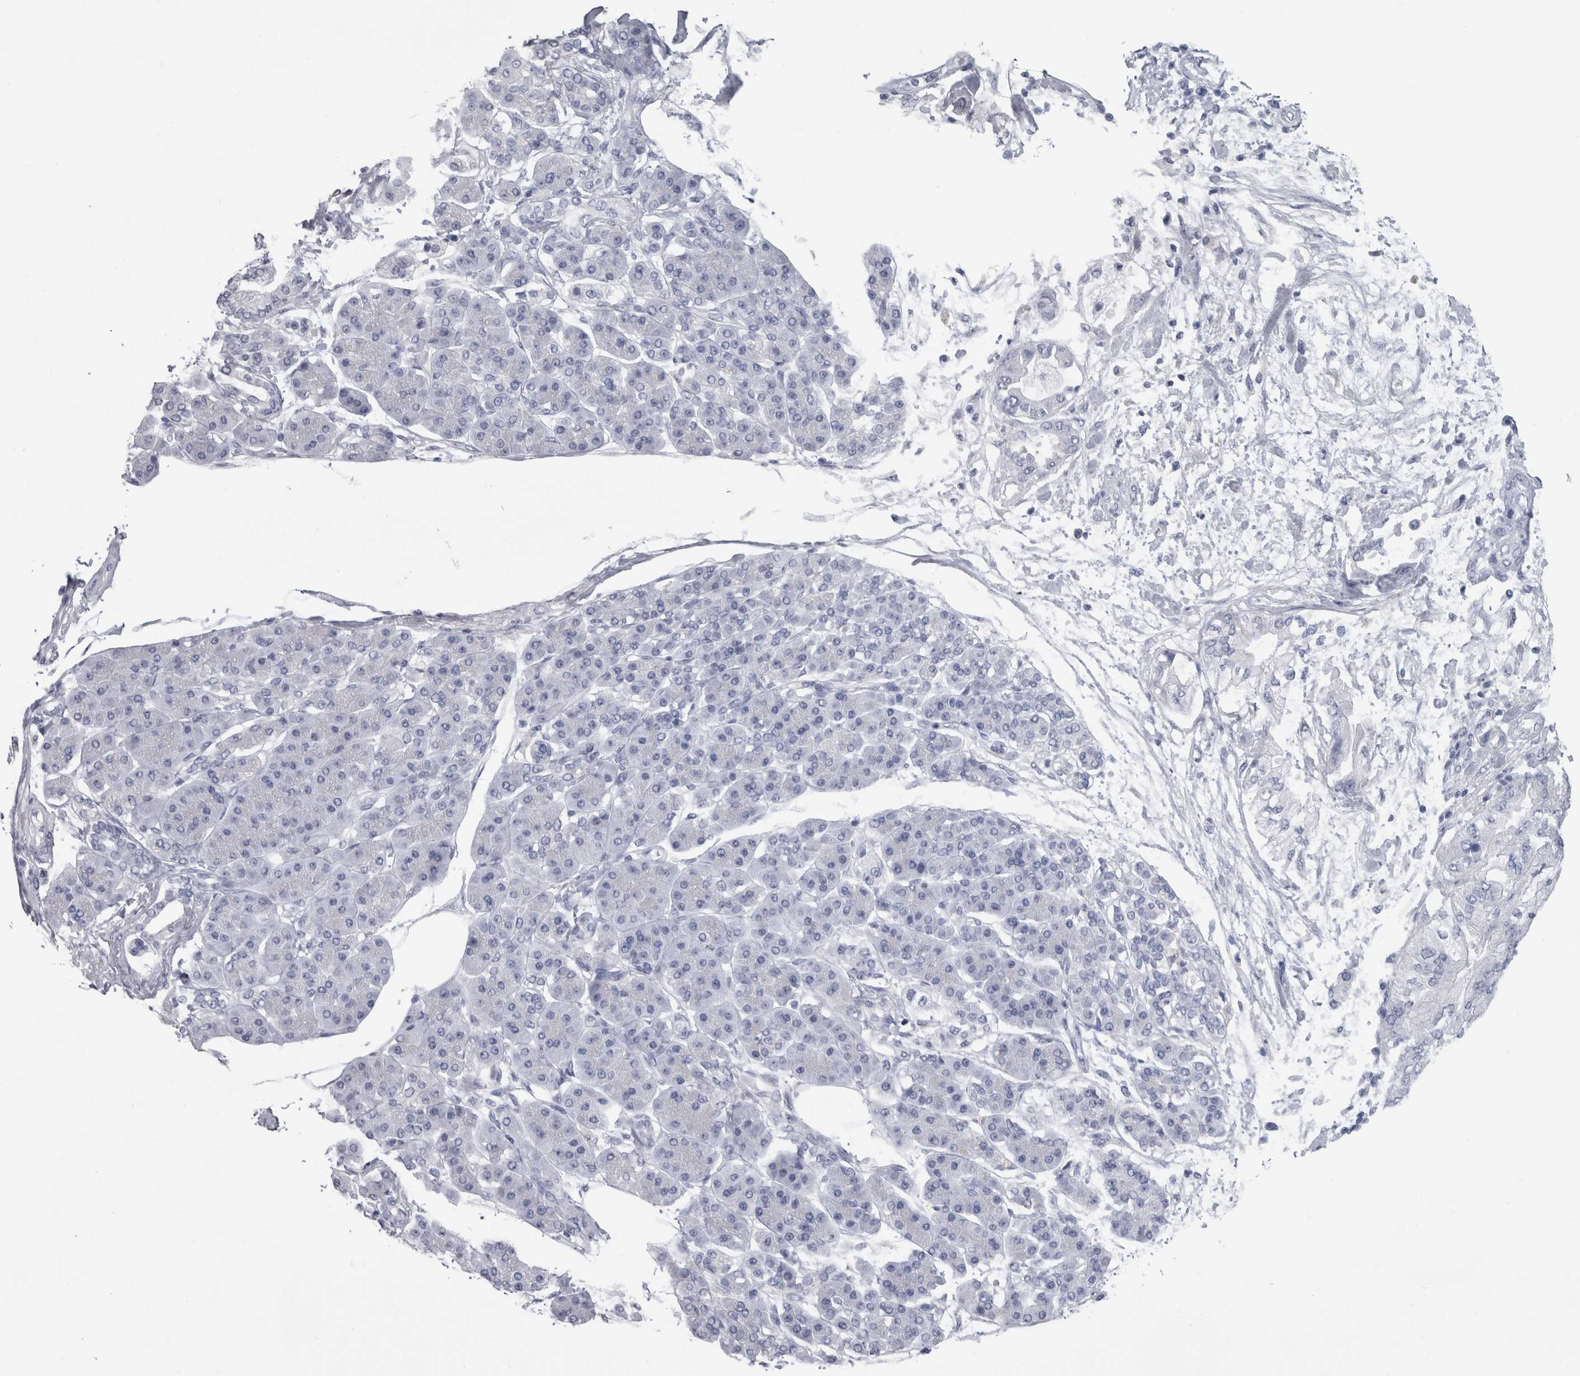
{"staining": {"intensity": "negative", "quantity": "none", "location": "none"}, "tissue": "pancreatic cancer", "cell_type": "Tumor cells", "image_type": "cancer", "snomed": [{"axis": "morphology", "description": "Adenocarcinoma, NOS"}, {"axis": "morphology", "description": "Adenocarcinoma, metastatic, NOS"}, {"axis": "topography", "description": "Lymph node"}, {"axis": "topography", "description": "Pancreas"}, {"axis": "topography", "description": "Duodenum"}], "caption": "High power microscopy photomicrograph of an IHC photomicrograph of pancreatic cancer (metastatic adenocarcinoma), revealing no significant expression in tumor cells.", "gene": "MSMB", "patient": {"sex": "female", "age": 64}}